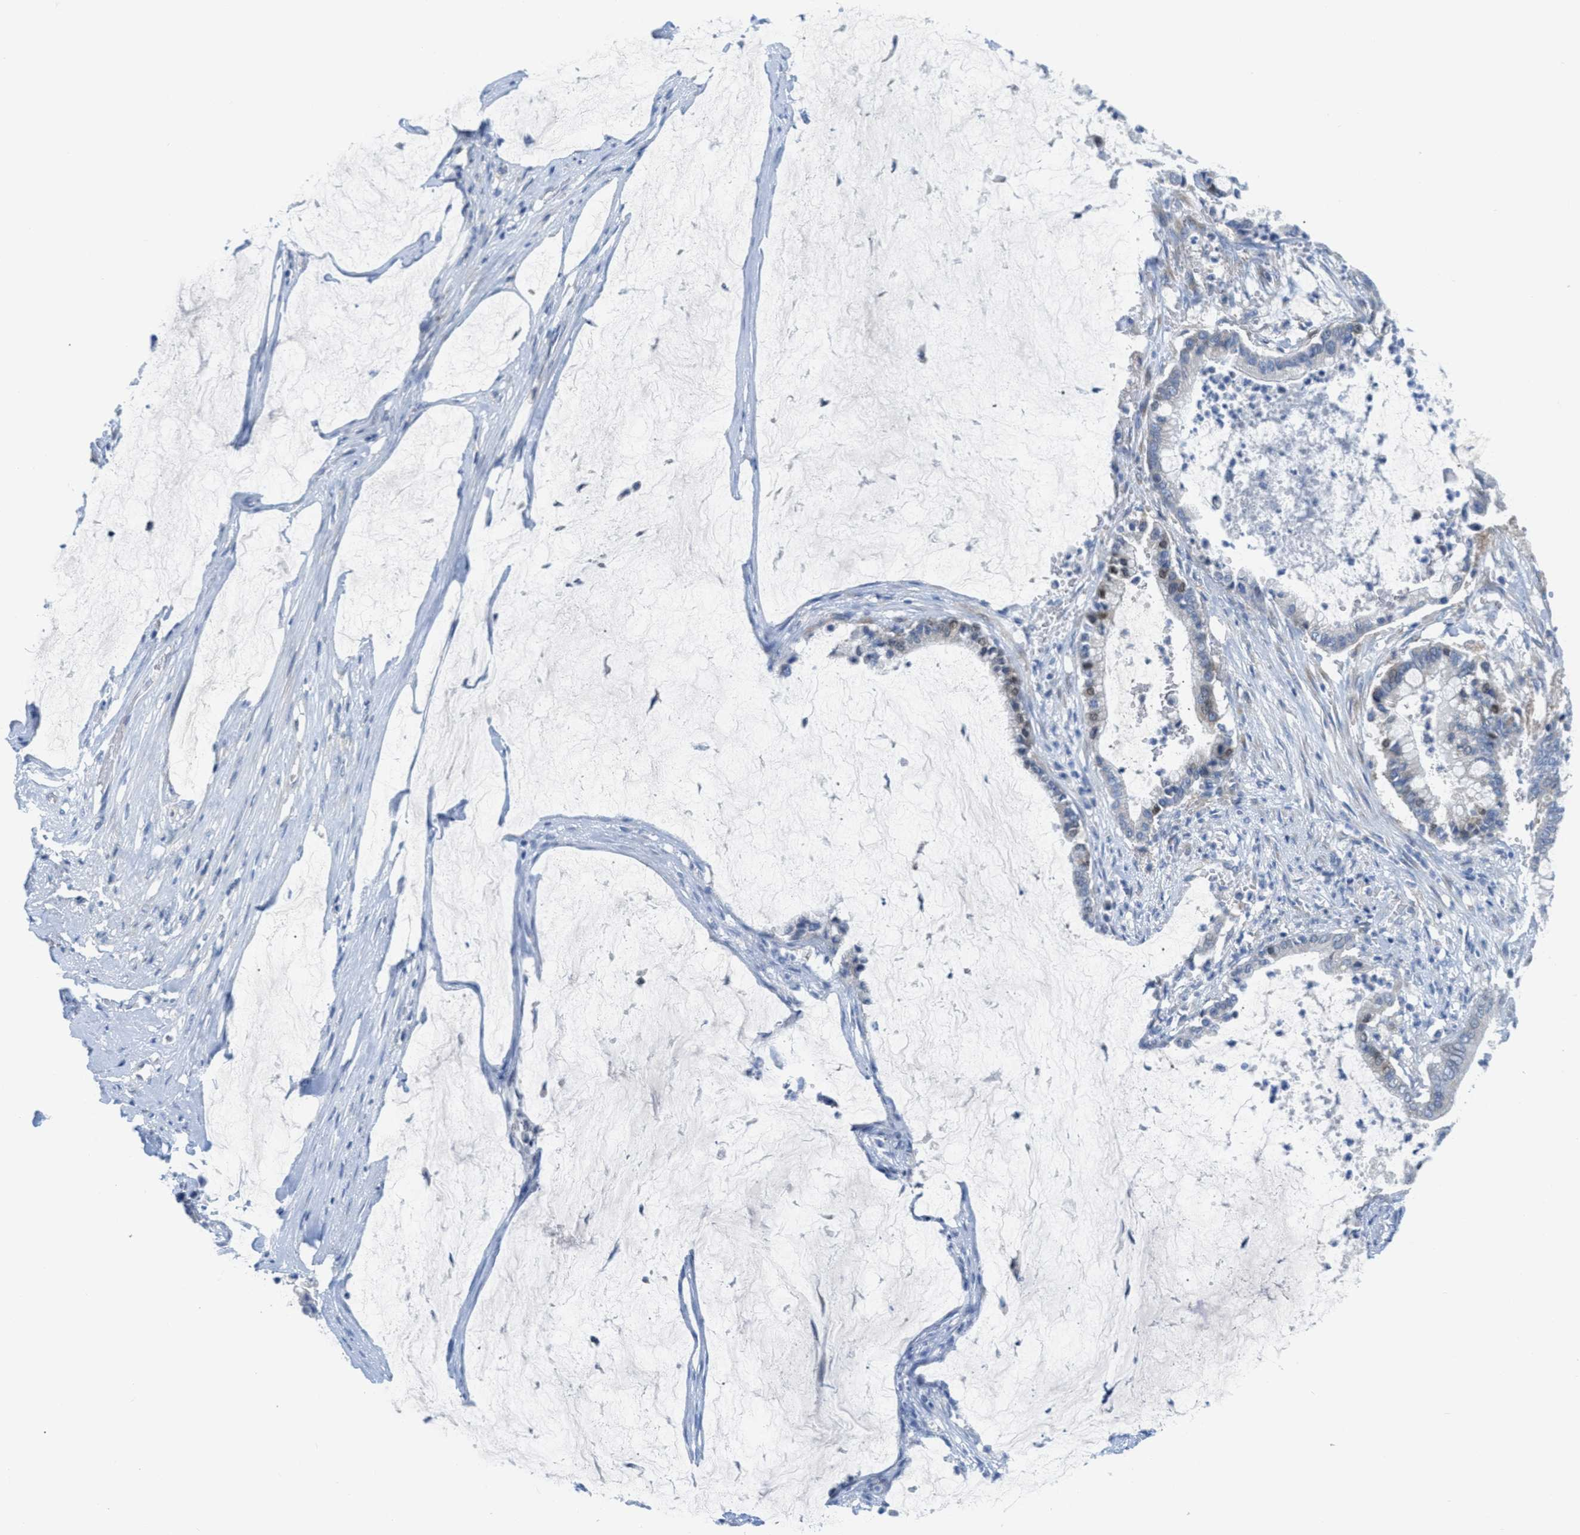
{"staining": {"intensity": "moderate", "quantity": "<25%", "location": "nuclear"}, "tissue": "pancreatic cancer", "cell_type": "Tumor cells", "image_type": "cancer", "snomed": [{"axis": "morphology", "description": "Adenocarcinoma, NOS"}, {"axis": "topography", "description": "Pancreas"}], "caption": "Protein staining shows moderate nuclear staining in about <25% of tumor cells in pancreatic cancer (adenocarcinoma).", "gene": "ORC6", "patient": {"sex": "male", "age": 41}}